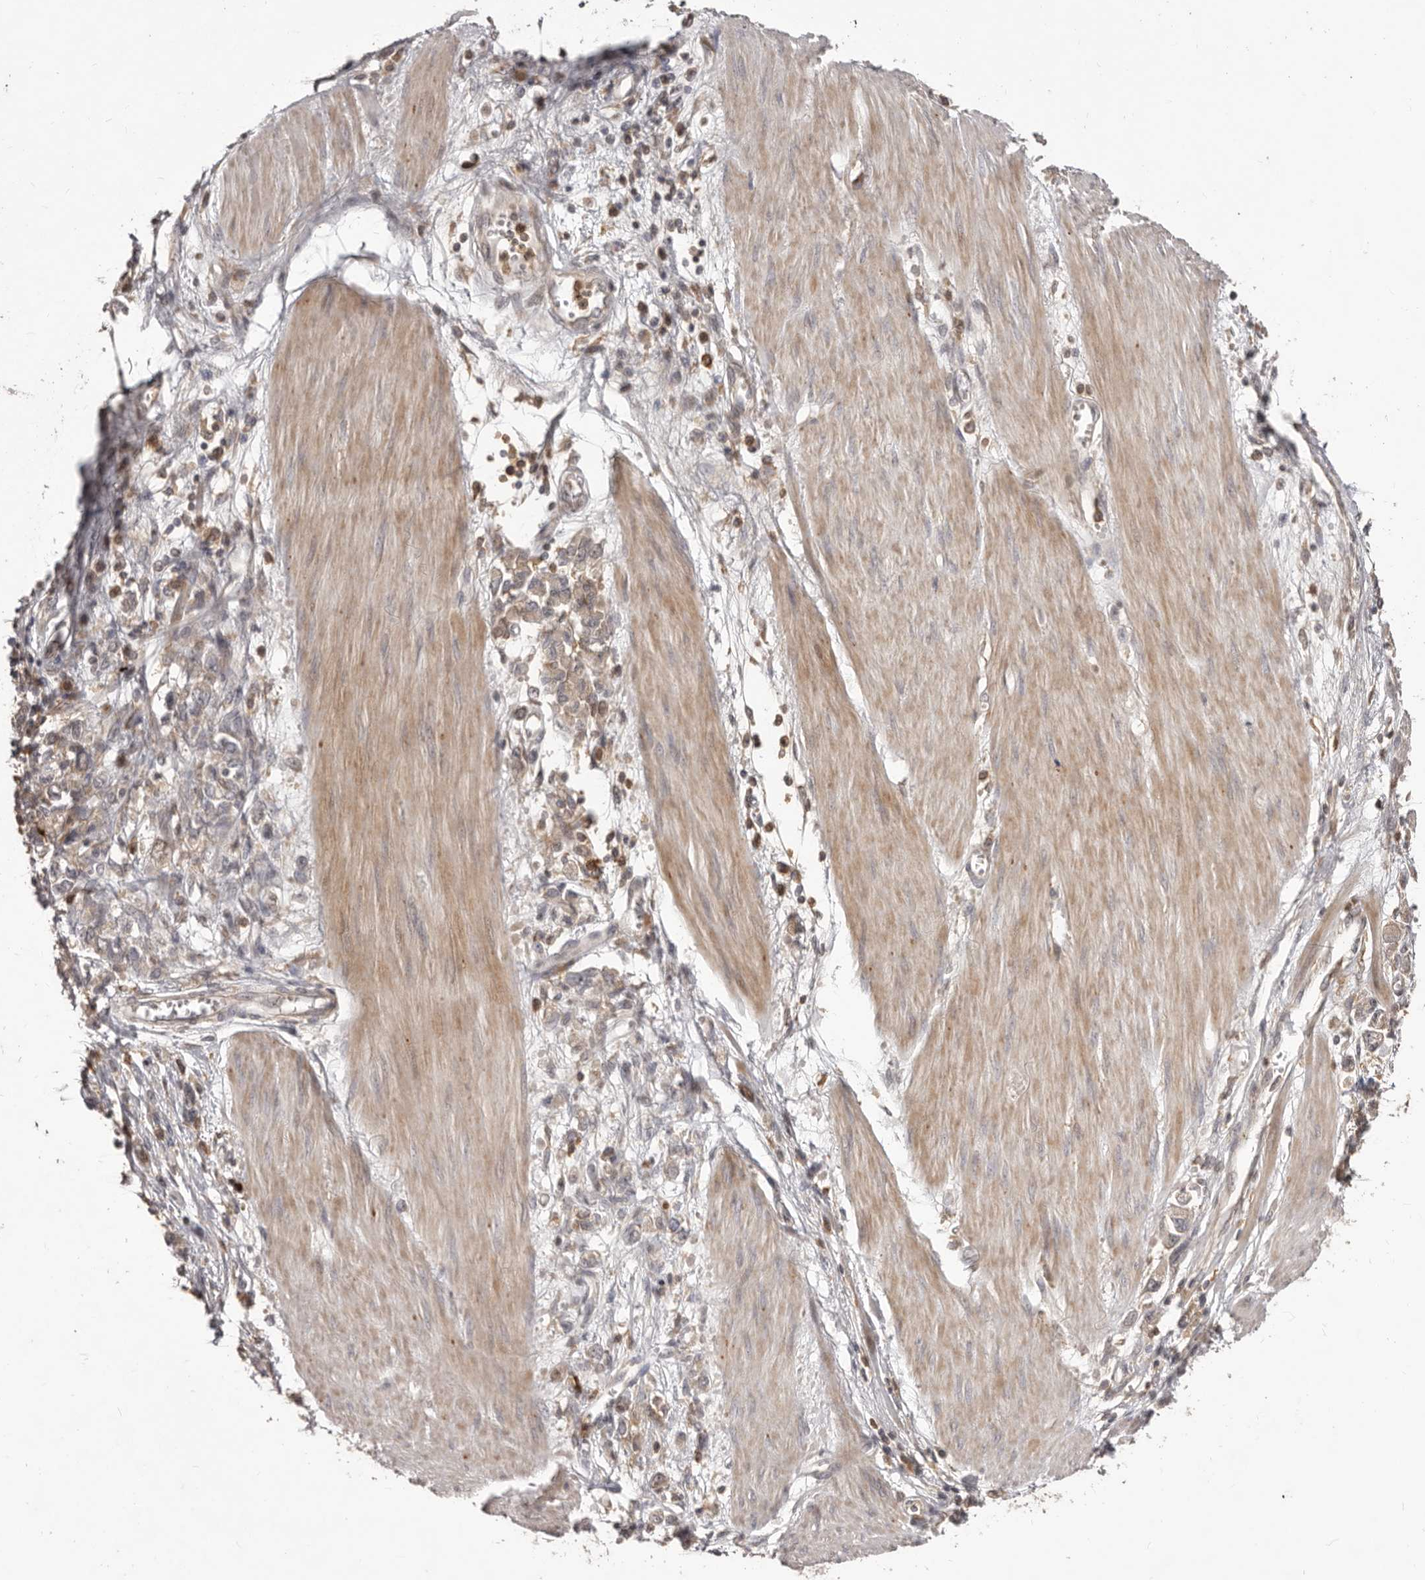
{"staining": {"intensity": "weak", "quantity": ">75%", "location": "cytoplasmic/membranous"}, "tissue": "stomach cancer", "cell_type": "Tumor cells", "image_type": "cancer", "snomed": [{"axis": "morphology", "description": "Adenocarcinoma, NOS"}, {"axis": "topography", "description": "Stomach"}], "caption": "Human adenocarcinoma (stomach) stained with a protein marker displays weak staining in tumor cells.", "gene": "RNF187", "patient": {"sex": "female", "age": 76}}